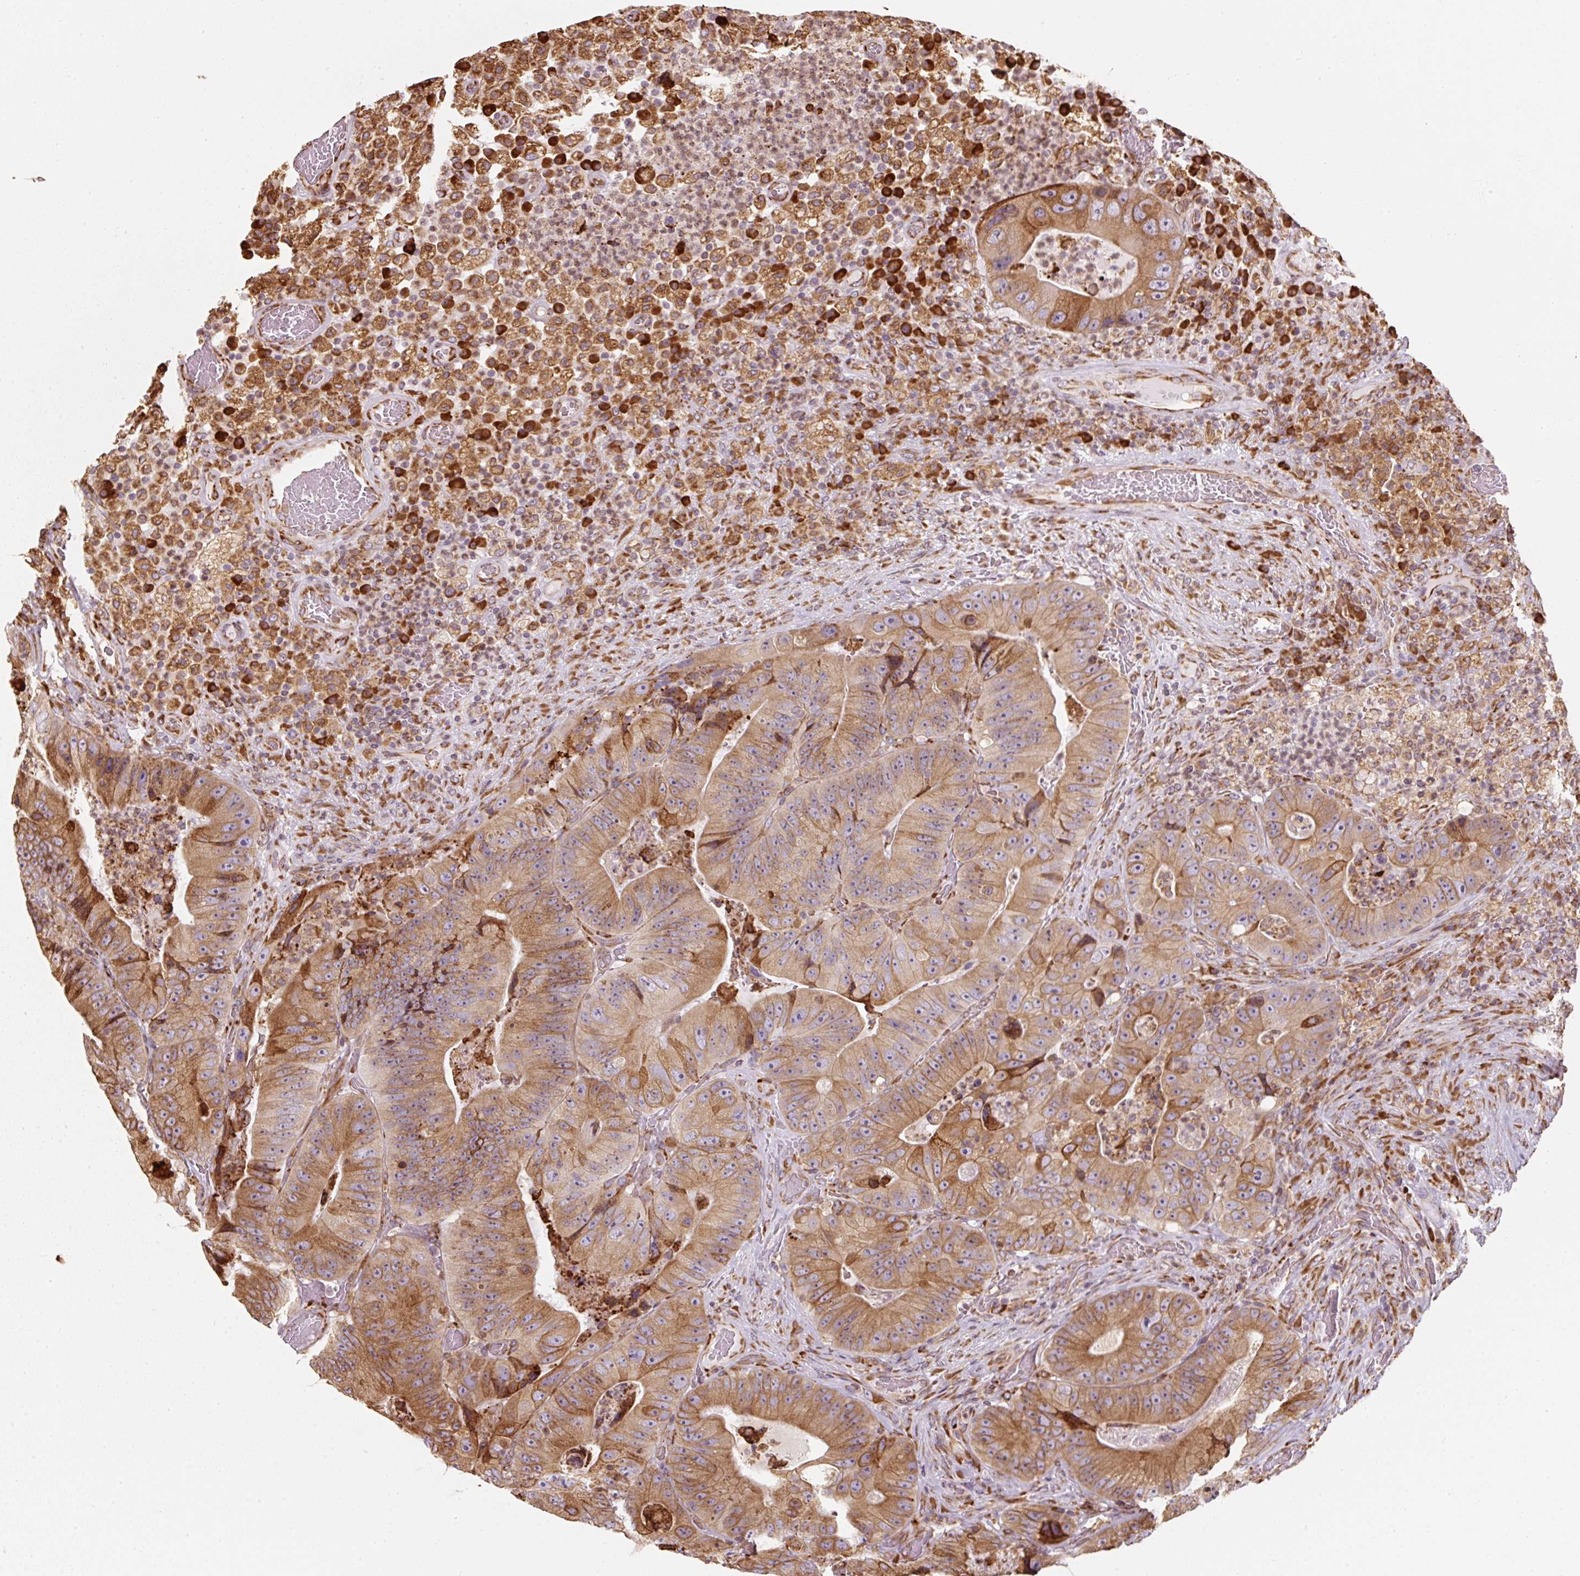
{"staining": {"intensity": "strong", "quantity": ">75%", "location": "cytoplasmic/membranous"}, "tissue": "colorectal cancer", "cell_type": "Tumor cells", "image_type": "cancer", "snomed": [{"axis": "morphology", "description": "Adenocarcinoma, NOS"}, {"axis": "topography", "description": "Colon"}], "caption": "The immunohistochemical stain labels strong cytoplasmic/membranous staining in tumor cells of colorectal cancer (adenocarcinoma) tissue.", "gene": "PRKCSH", "patient": {"sex": "female", "age": 86}}